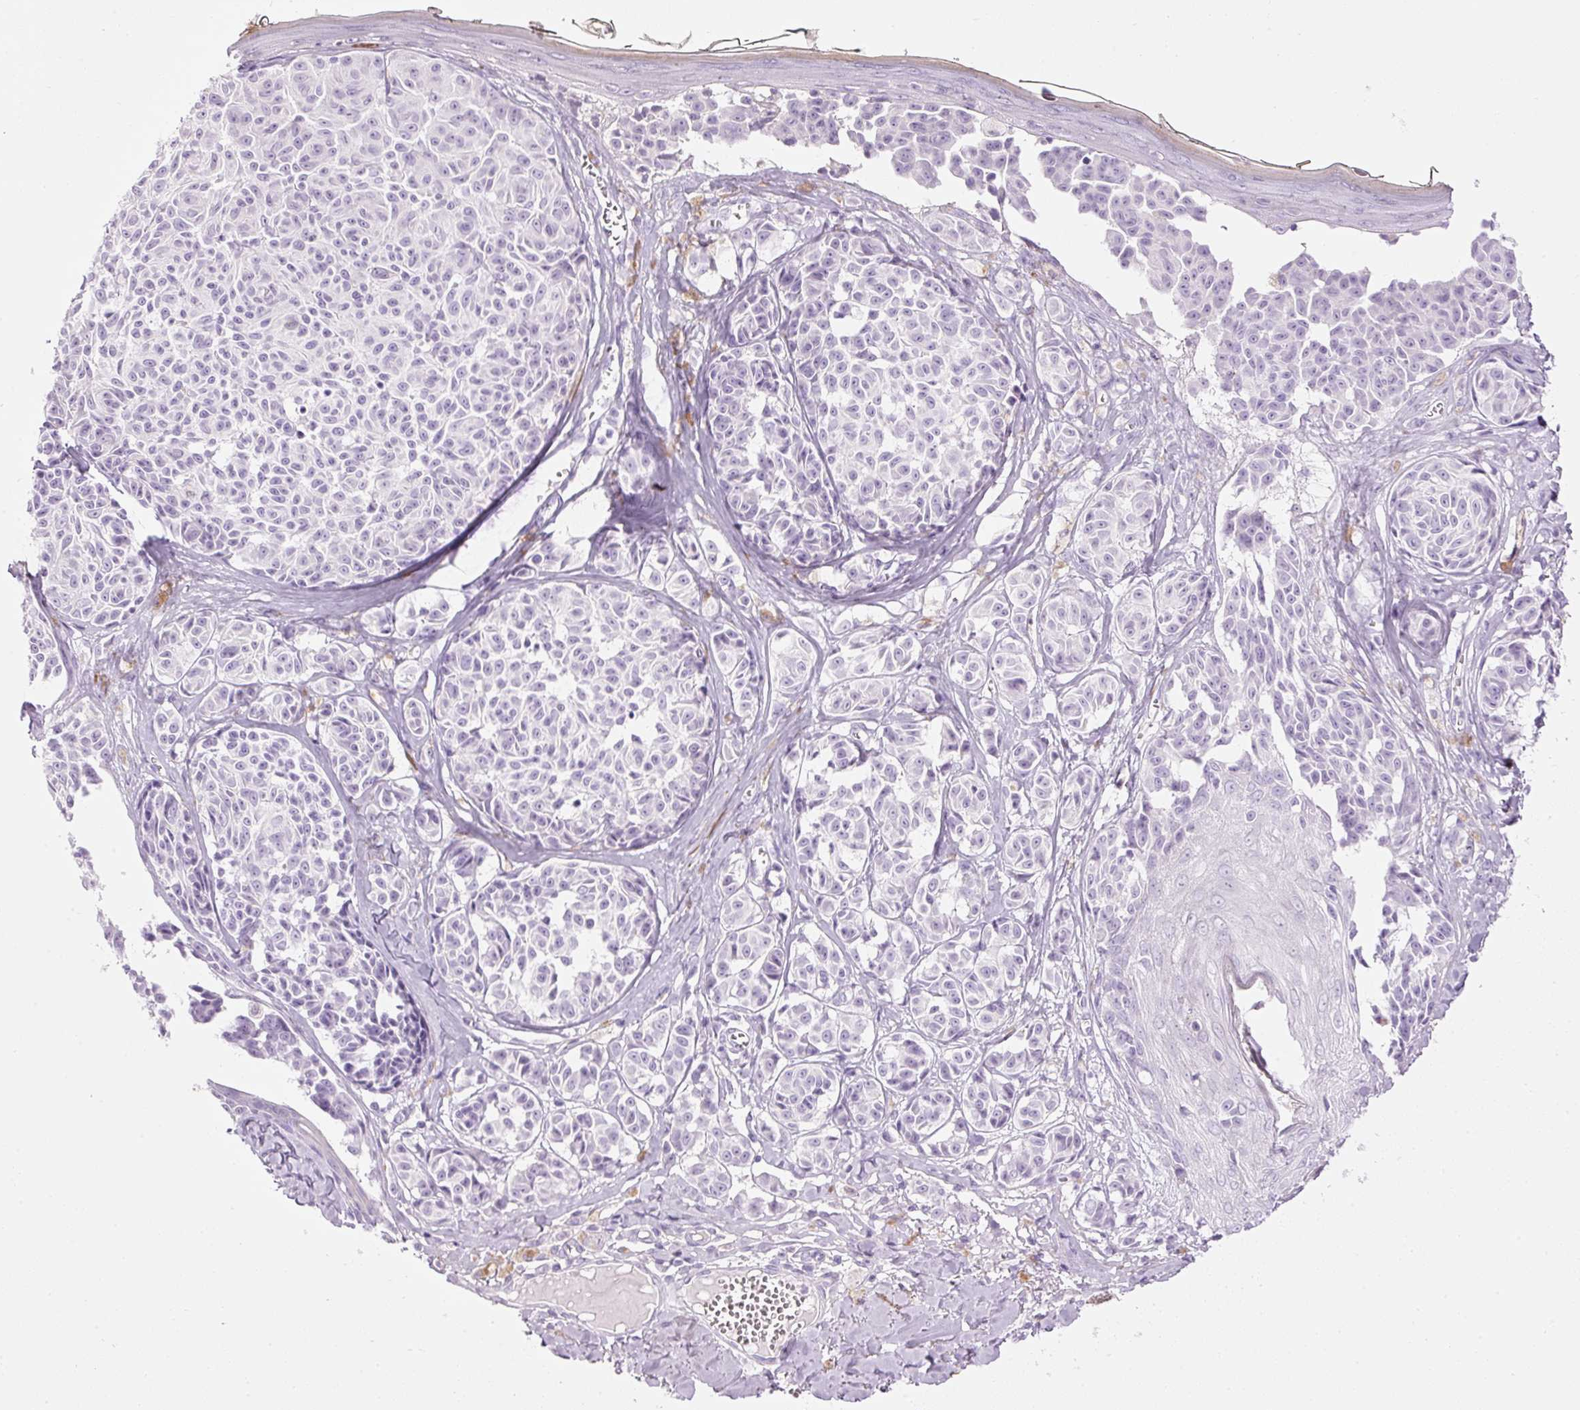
{"staining": {"intensity": "negative", "quantity": "none", "location": "none"}, "tissue": "melanoma", "cell_type": "Tumor cells", "image_type": "cancer", "snomed": [{"axis": "morphology", "description": "Malignant melanoma, NOS"}, {"axis": "topography", "description": "Skin"}], "caption": "This is an immunohistochemistry (IHC) micrograph of melanoma. There is no staining in tumor cells.", "gene": "CARD16", "patient": {"sex": "female", "age": 43}}